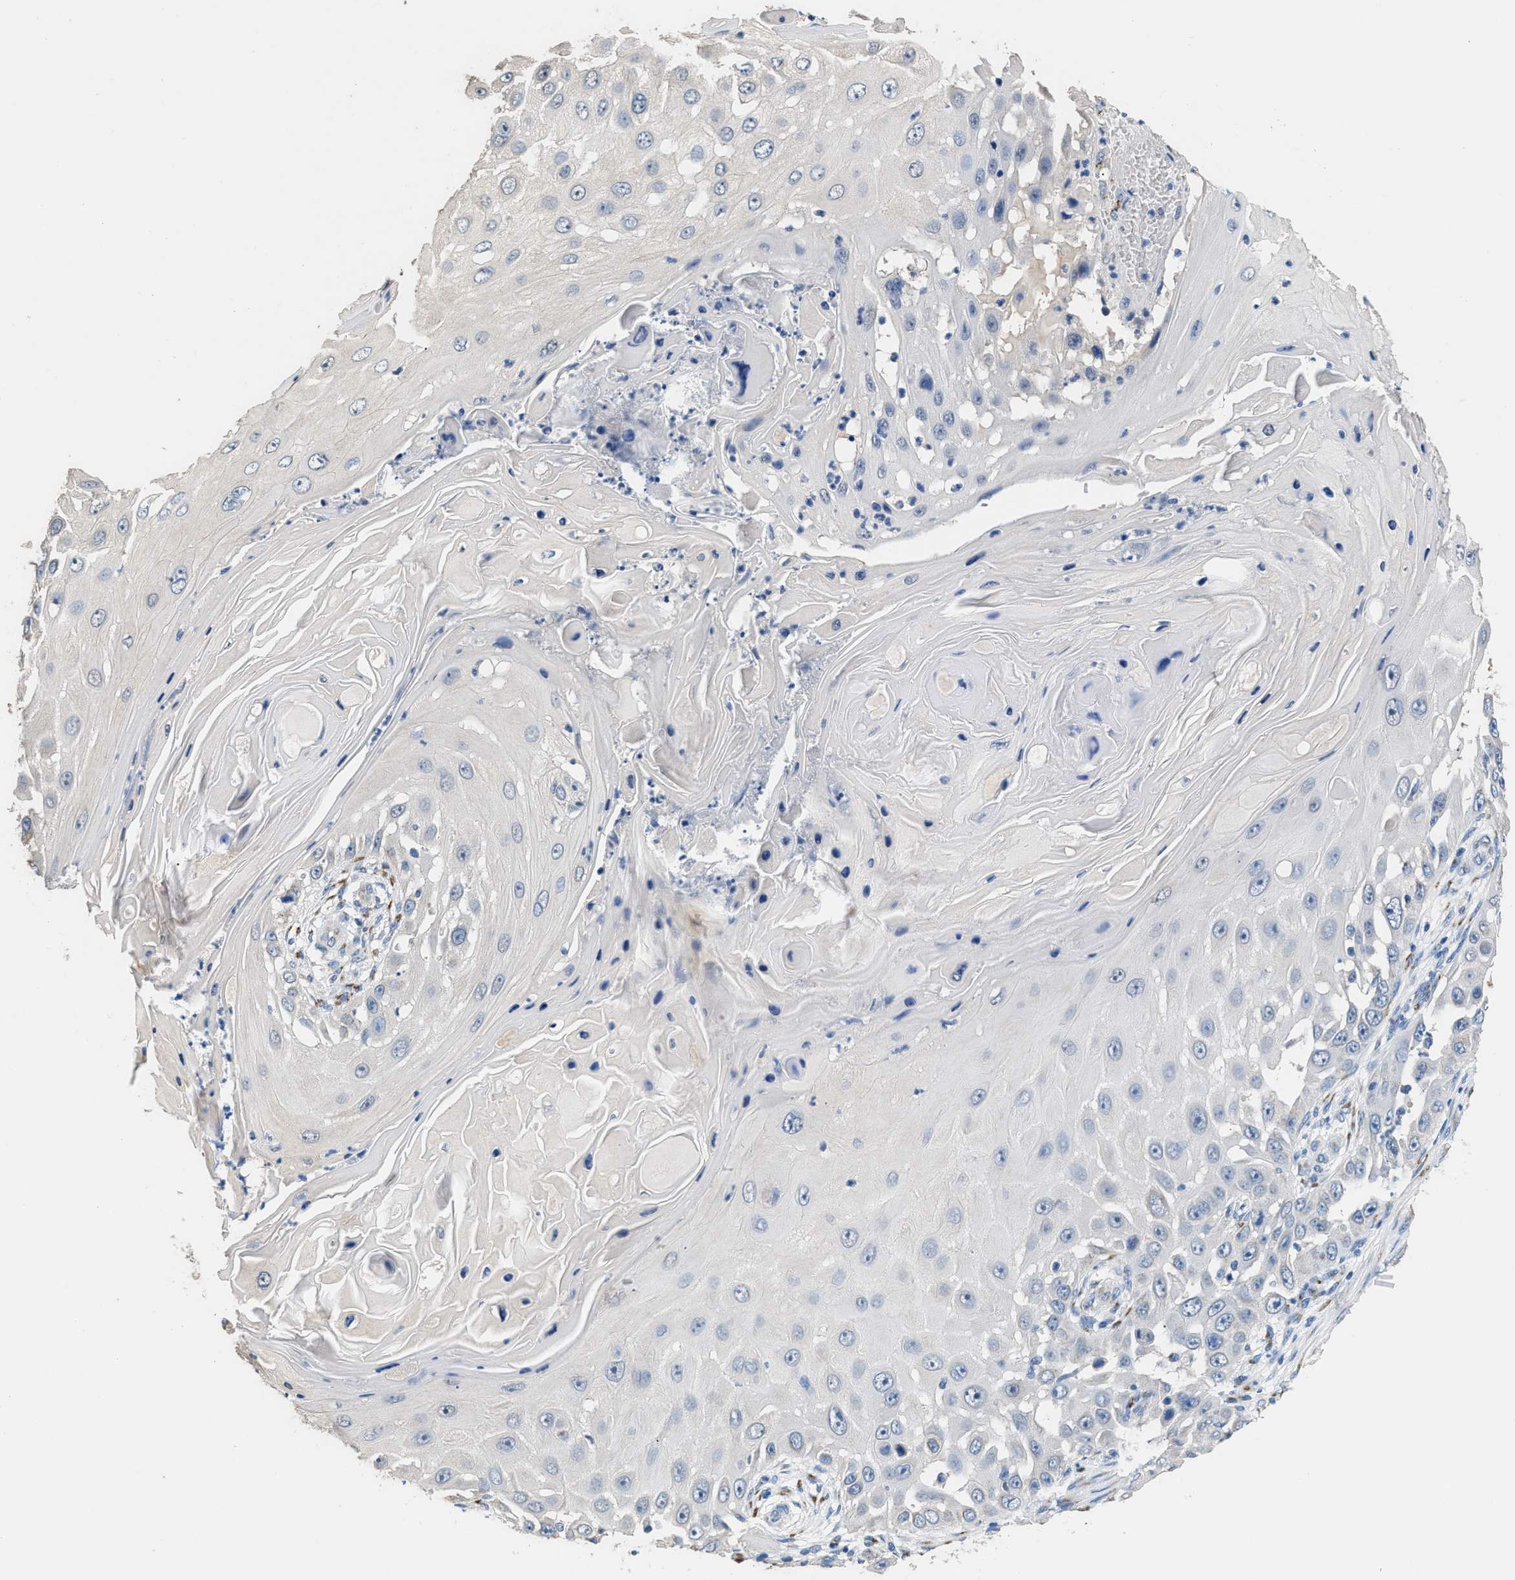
{"staining": {"intensity": "negative", "quantity": "none", "location": "none"}, "tissue": "skin cancer", "cell_type": "Tumor cells", "image_type": "cancer", "snomed": [{"axis": "morphology", "description": "Squamous cell carcinoma, NOS"}, {"axis": "topography", "description": "Skin"}], "caption": "This is an immunohistochemistry photomicrograph of human squamous cell carcinoma (skin). There is no staining in tumor cells.", "gene": "GOLM1", "patient": {"sex": "female", "age": 44}}